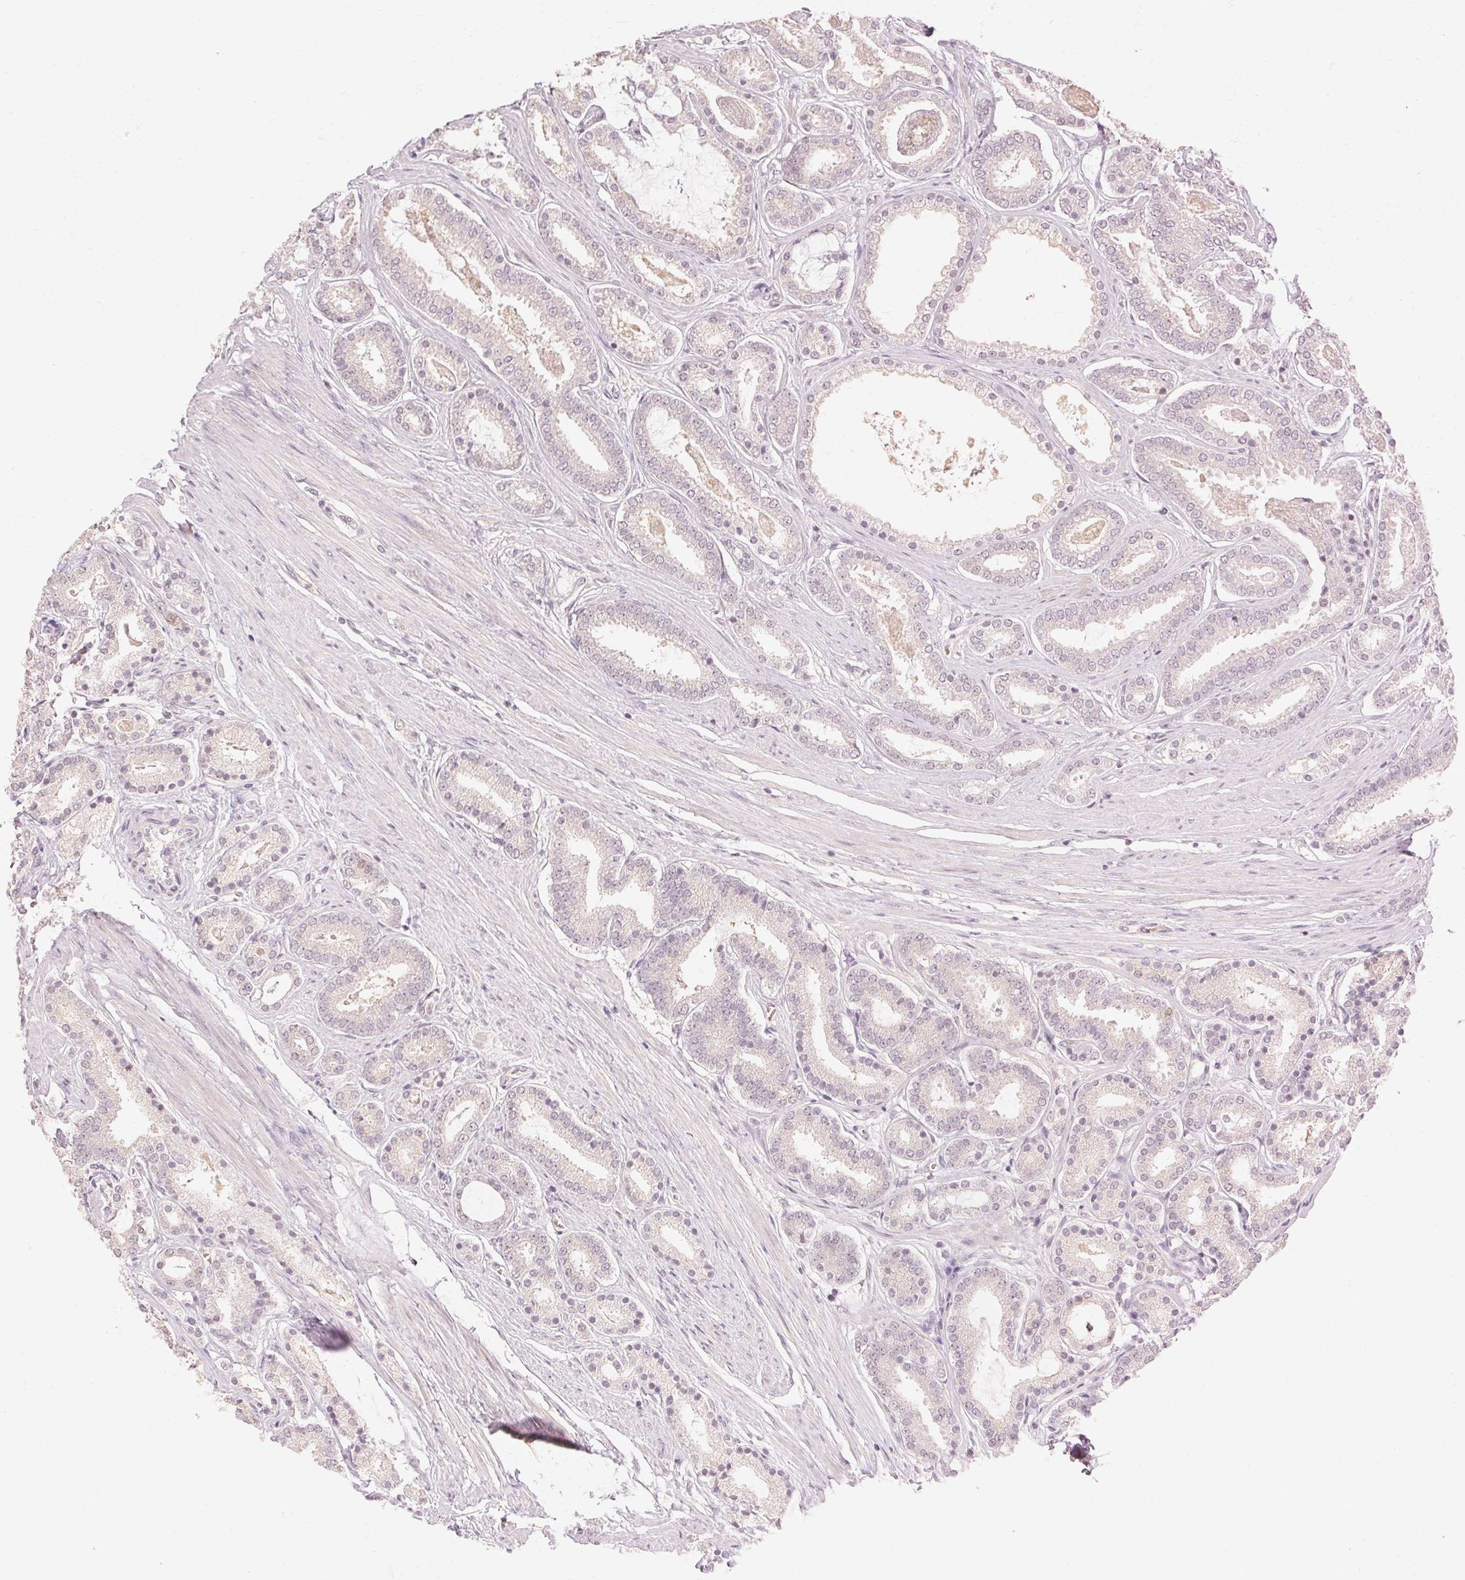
{"staining": {"intensity": "negative", "quantity": "none", "location": "none"}, "tissue": "prostate cancer", "cell_type": "Tumor cells", "image_type": "cancer", "snomed": [{"axis": "morphology", "description": "Adenocarcinoma, High grade"}, {"axis": "topography", "description": "Prostate"}], "caption": "There is no significant staining in tumor cells of prostate cancer.", "gene": "SKP2", "patient": {"sex": "male", "age": 63}}